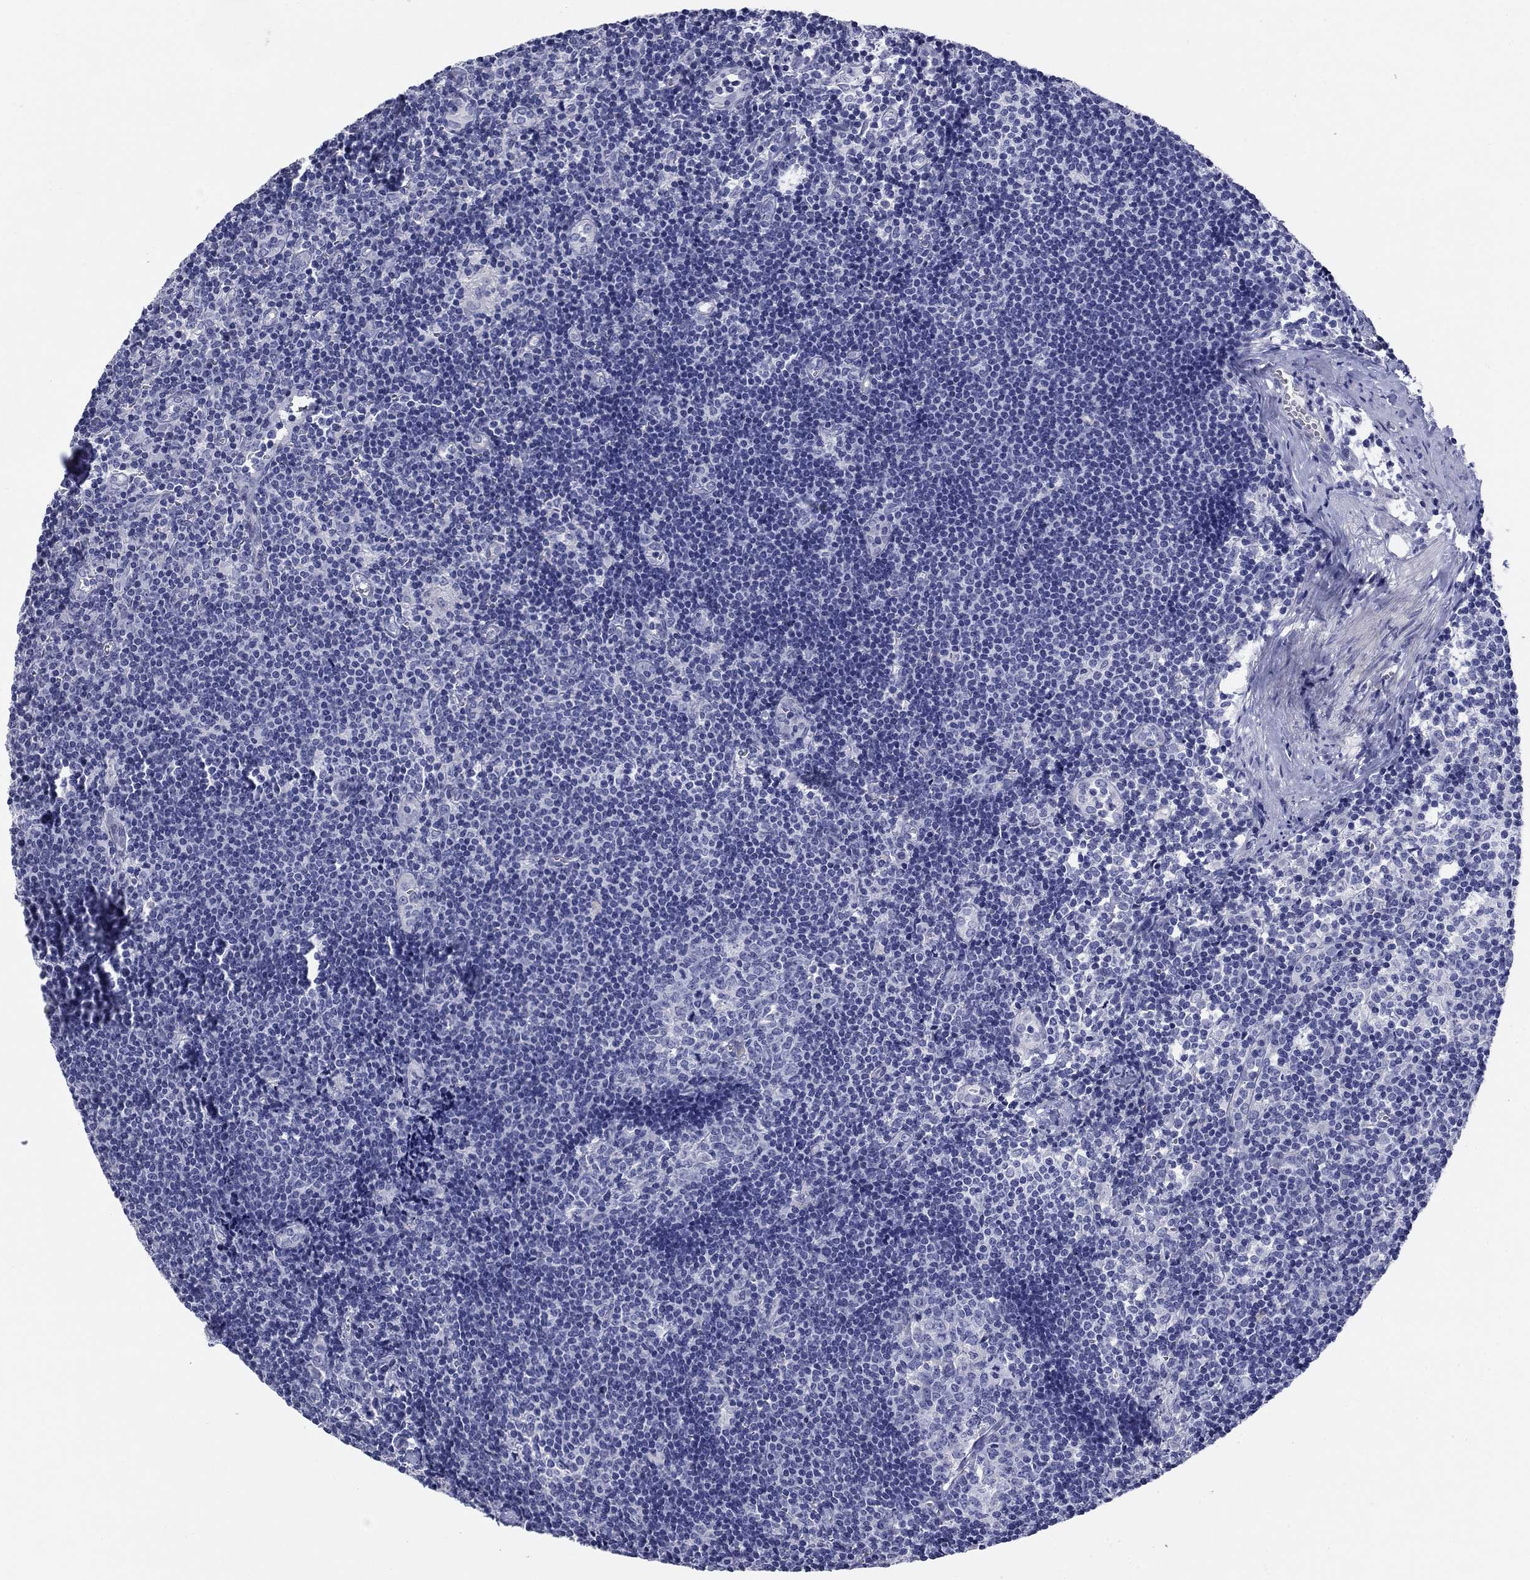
{"staining": {"intensity": "negative", "quantity": "none", "location": "none"}, "tissue": "lymph node", "cell_type": "Germinal center cells", "image_type": "normal", "snomed": [{"axis": "morphology", "description": "Normal tissue, NOS"}, {"axis": "topography", "description": "Lymph node"}], "caption": "IHC of benign human lymph node reveals no positivity in germinal center cells.", "gene": "PRKCG", "patient": {"sex": "female", "age": 52}}